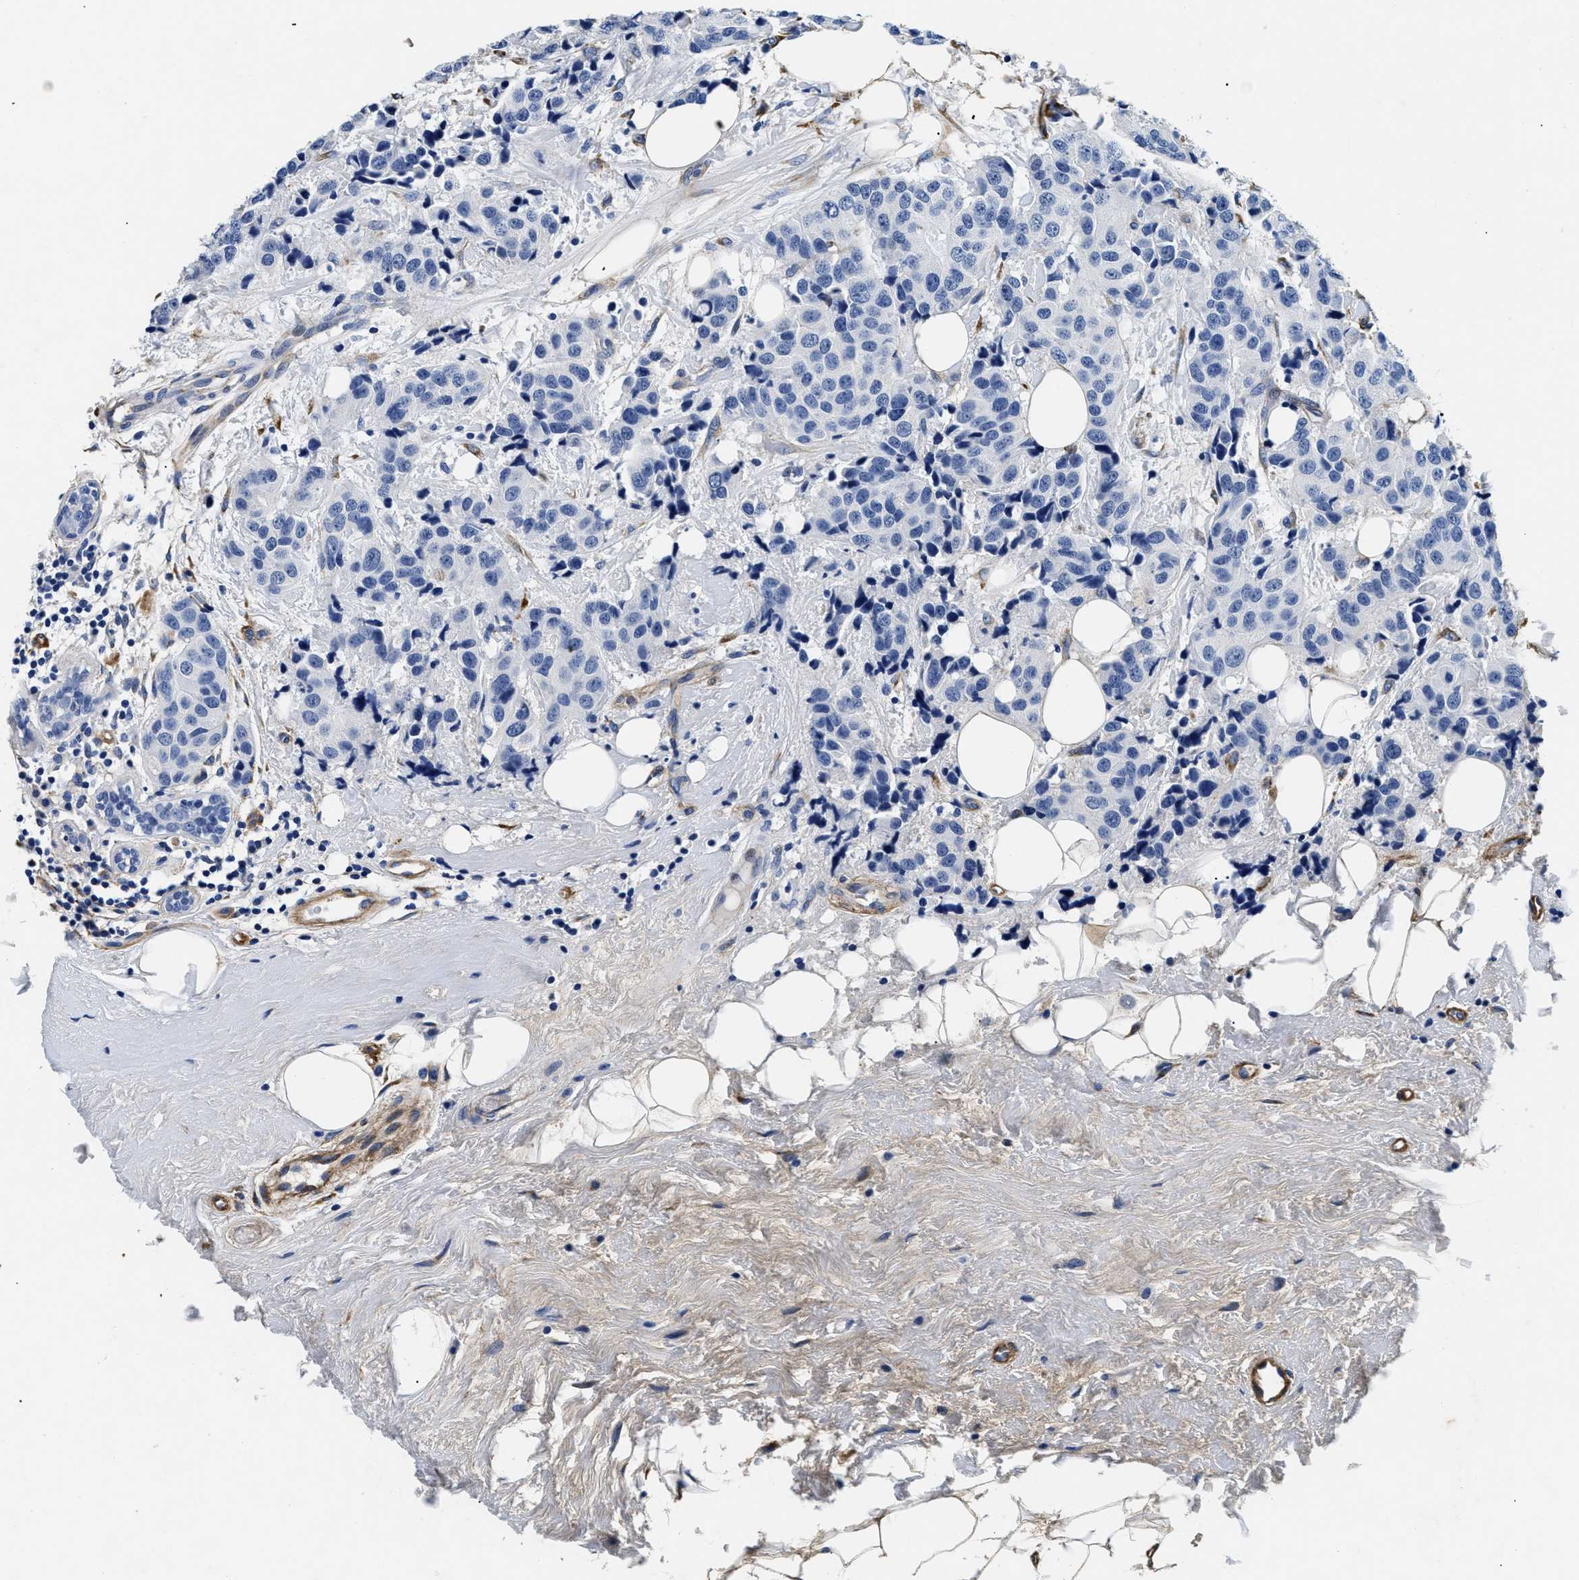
{"staining": {"intensity": "negative", "quantity": "none", "location": "none"}, "tissue": "breast cancer", "cell_type": "Tumor cells", "image_type": "cancer", "snomed": [{"axis": "morphology", "description": "Normal tissue, NOS"}, {"axis": "morphology", "description": "Duct carcinoma"}, {"axis": "topography", "description": "Breast"}], "caption": "Infiltrating ductal carcinoma (breast) stained for a protein using immunohistochemistry (IHC) displays no expression tumor cells.", "gene": "LAMA3", "patient": {"sex": "female", "age": 39}}